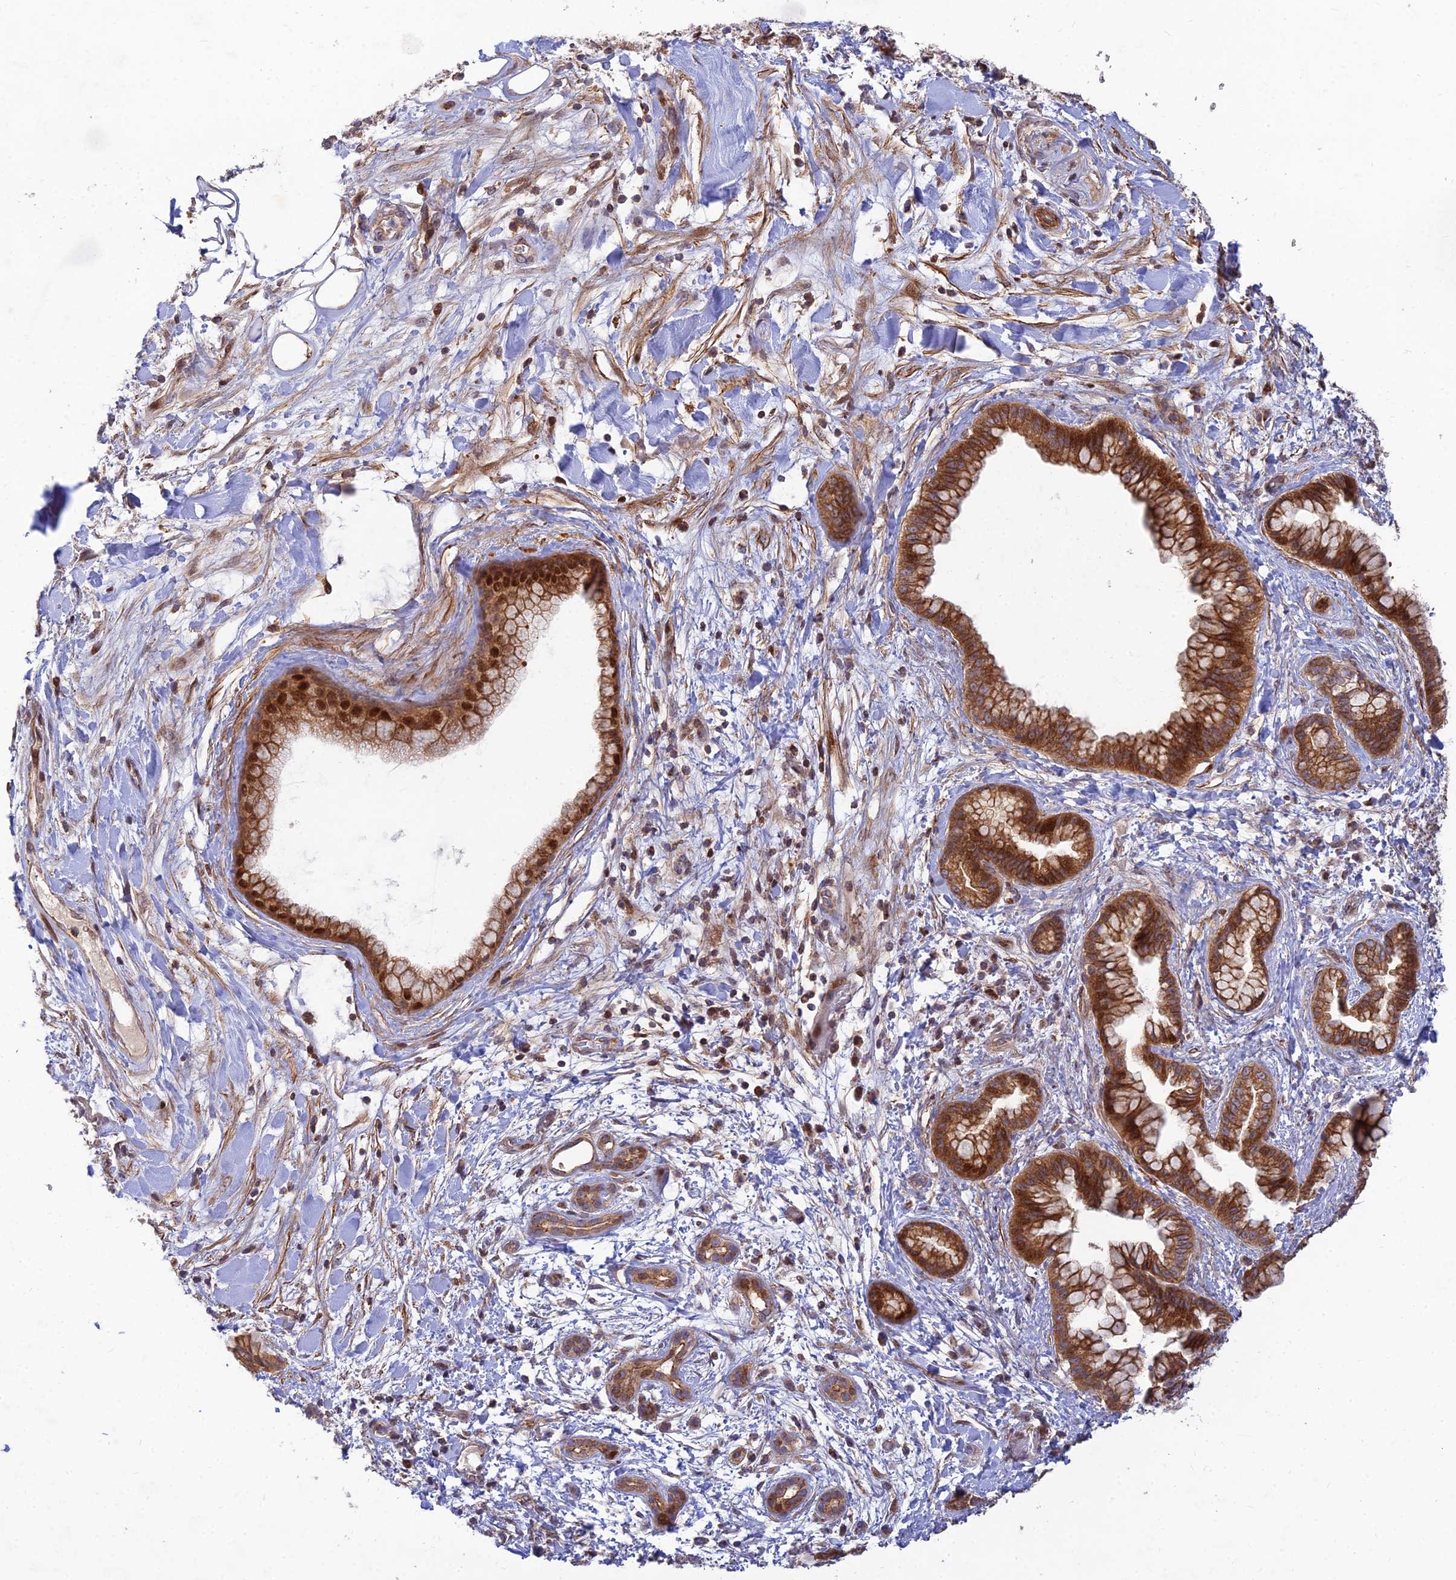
{"staining": {"intensity": "strong", "quantity": "25%-75%", "location": "cytoplasmic/membranous,nuclear"}, "tissue": "pancreatic cancer", "cell_type": "Tumor cells", "image_type": "cancer", "snomed": [{"axis": "morphology", "description": "Adenocarcinoma, NOS"}, {"axis": "topography", "description": "Pancreas"}], "caption": "An IHC micrograph of tumor tissue is shown. Protein staining in brown shows strong cytoplasmic/membranous and nuclear positivity in pancreatic cancer within tumor cells. The protein is shown in brown color, while the nuclei are stained blue.", "gene": "RELCH", "patient": {"sex": "female", "age": 78}}